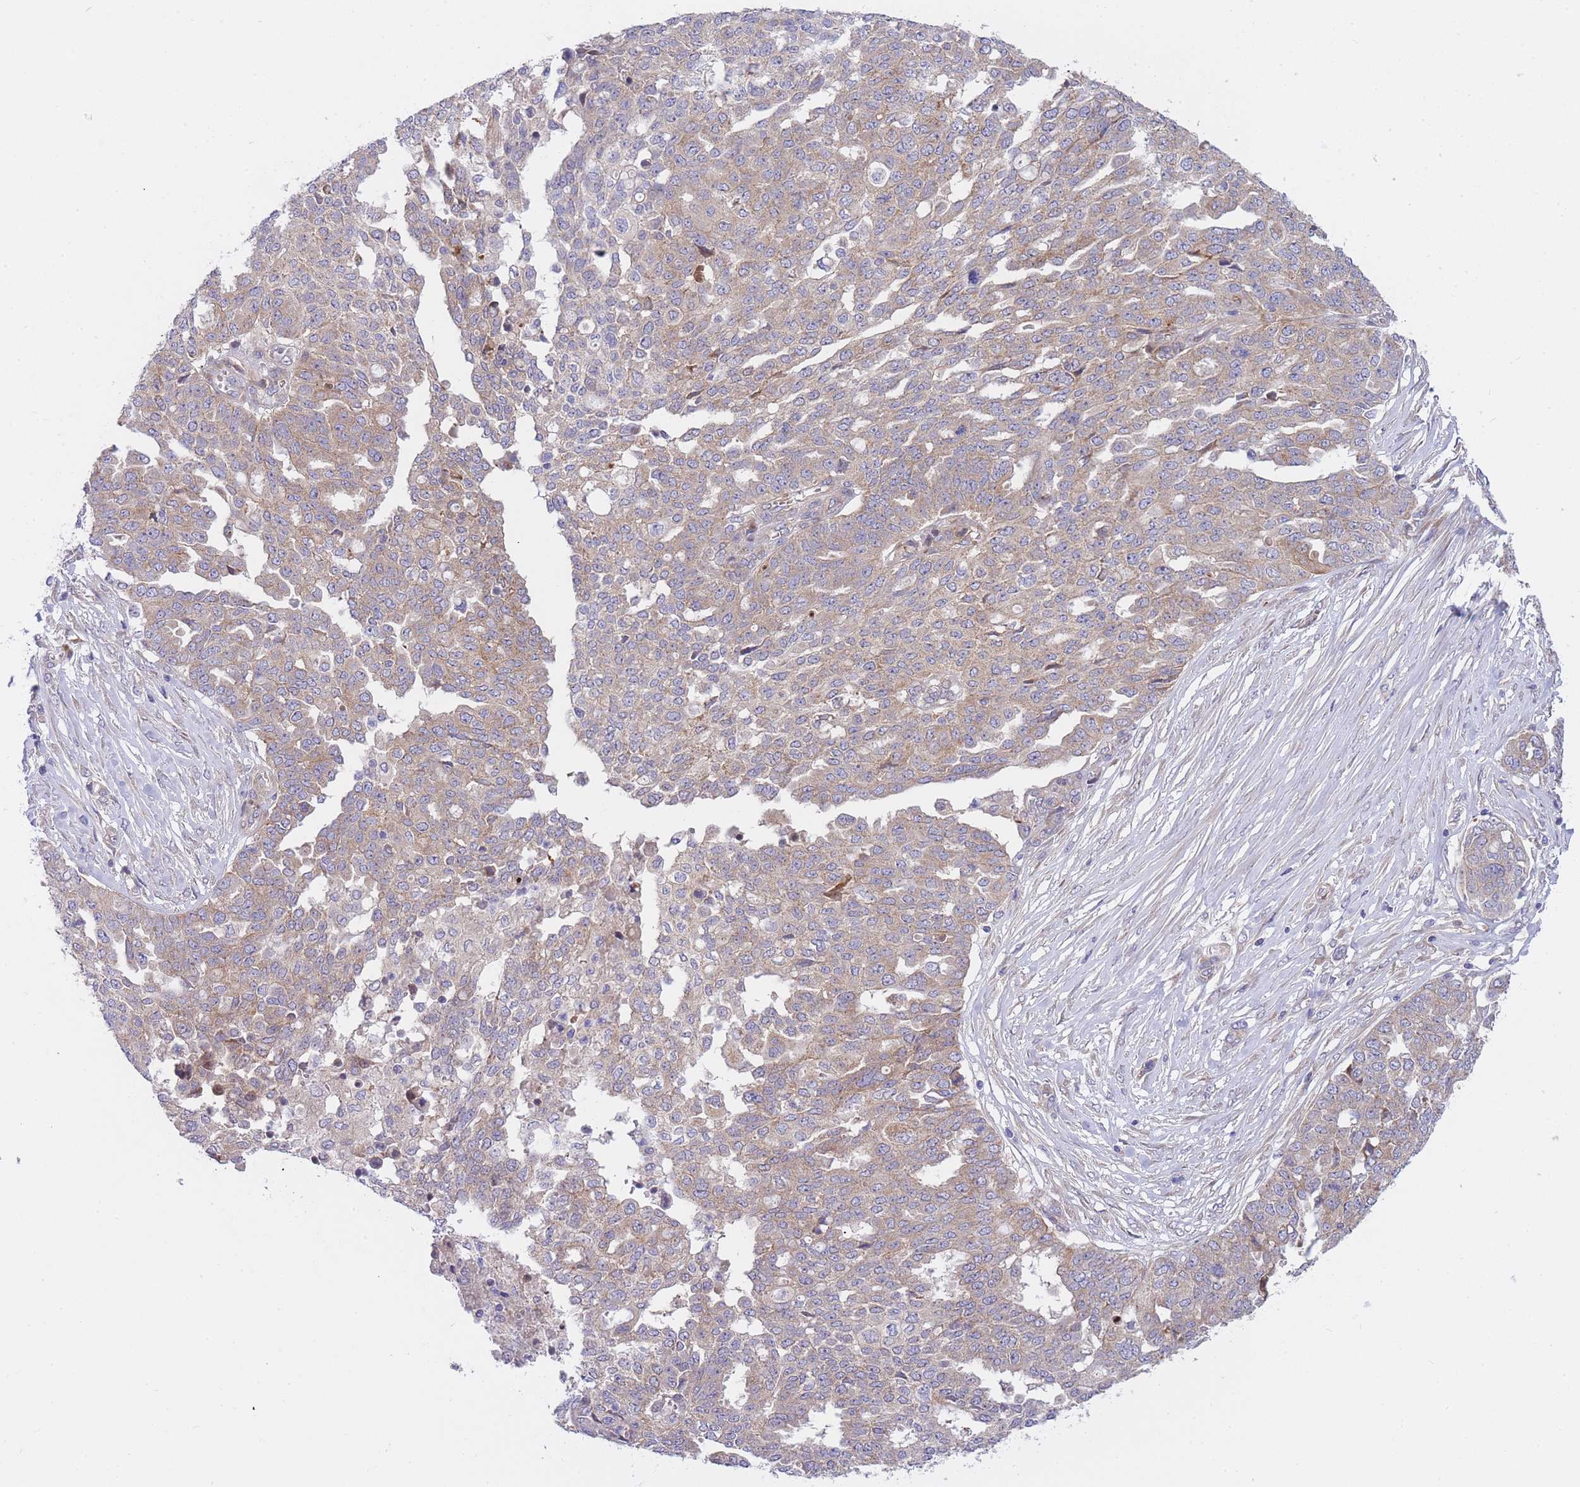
{"staining": {"intensity": "weak", "quantity": "25%-75%", "location": "cytoplasmic/membranous"}, "tissue": "ovarian cancer", "cell_type": "Tumor cells", "image_type": "cancer", "snomed": [{"axis": "morphology", "description": "Cystadenocarcinoma, serous, NOS"}, {"axis": "topography", "description": "Soft tissue"}, {"axis": "topography", "description": "Ovary"}], "caption": "IHC staining of serous cystadenocarcinoma (ovarian), which exhibits low levels of weak cytoplasmic/membranous staining in about 25%-75% of tumor cells indicating weak cytoplasmic/membranous protein staining. The staining was performed using DAB (3,3'-diaminobenzidine) (brown) for protein detection and nuclei were counterstained in hematoxylin (blue).", "gene": "CHAC1", "patient": {"sex": "female", "age": 57}}